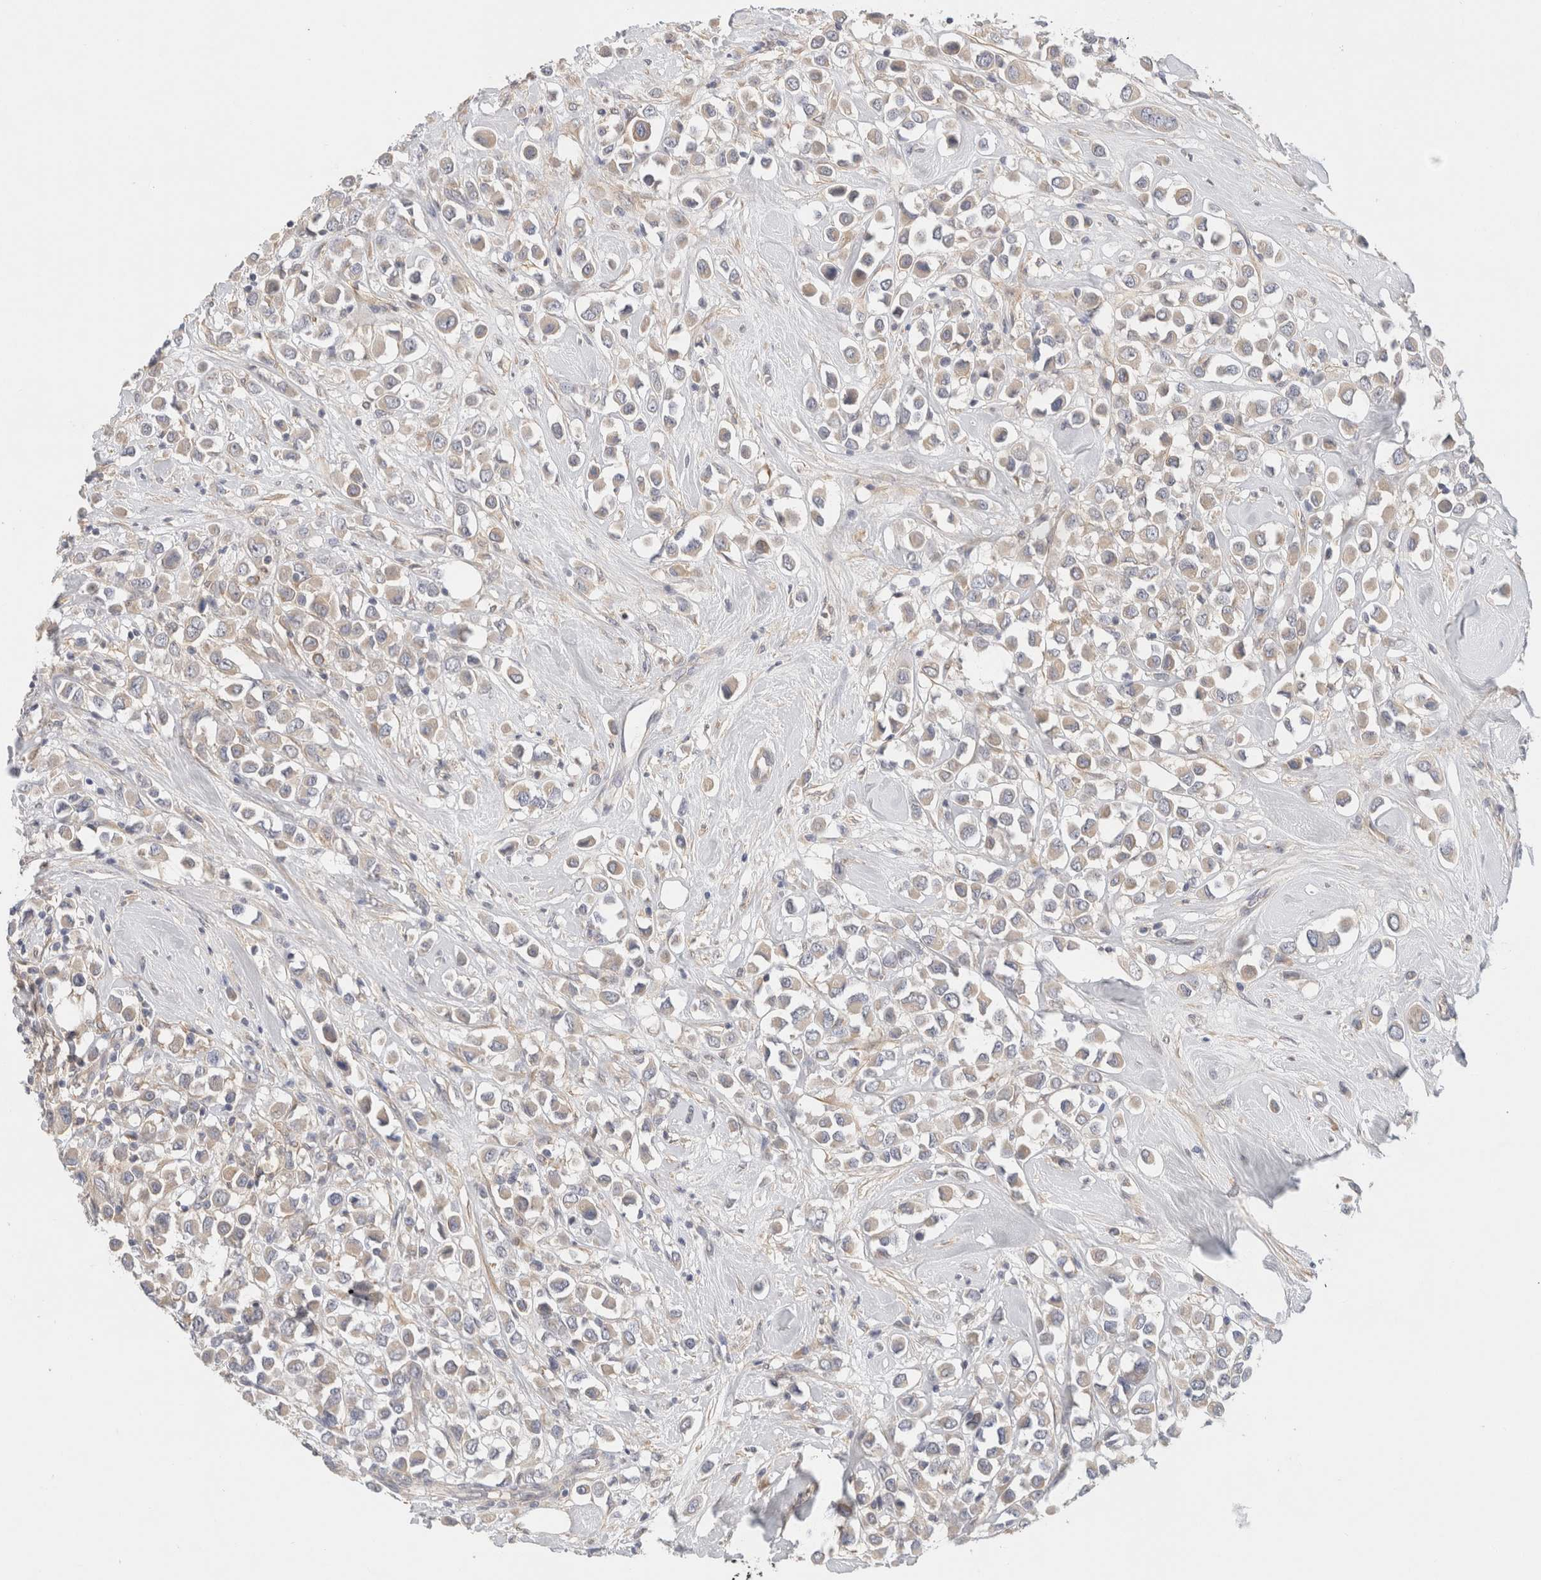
{"staining": {"intensity": "weak", "quantity": "<25%", "location": "cytoplasmic/membranous"}, "tissue": "breast cancer", "cell_type": "Tumor cells", "image_type": "cancer", "snomed": [{"axis": "morphology", "description": "Duct carcinoma"}, {"axis": "topography", "description": "Breast"}], "caption": "Immunohistochemical staining of breast invasive ductal carcinoma exhibits no significant staining in tumor cells.", "gene": "SGK3", "patient": {"sex": "female", "age": 61}}